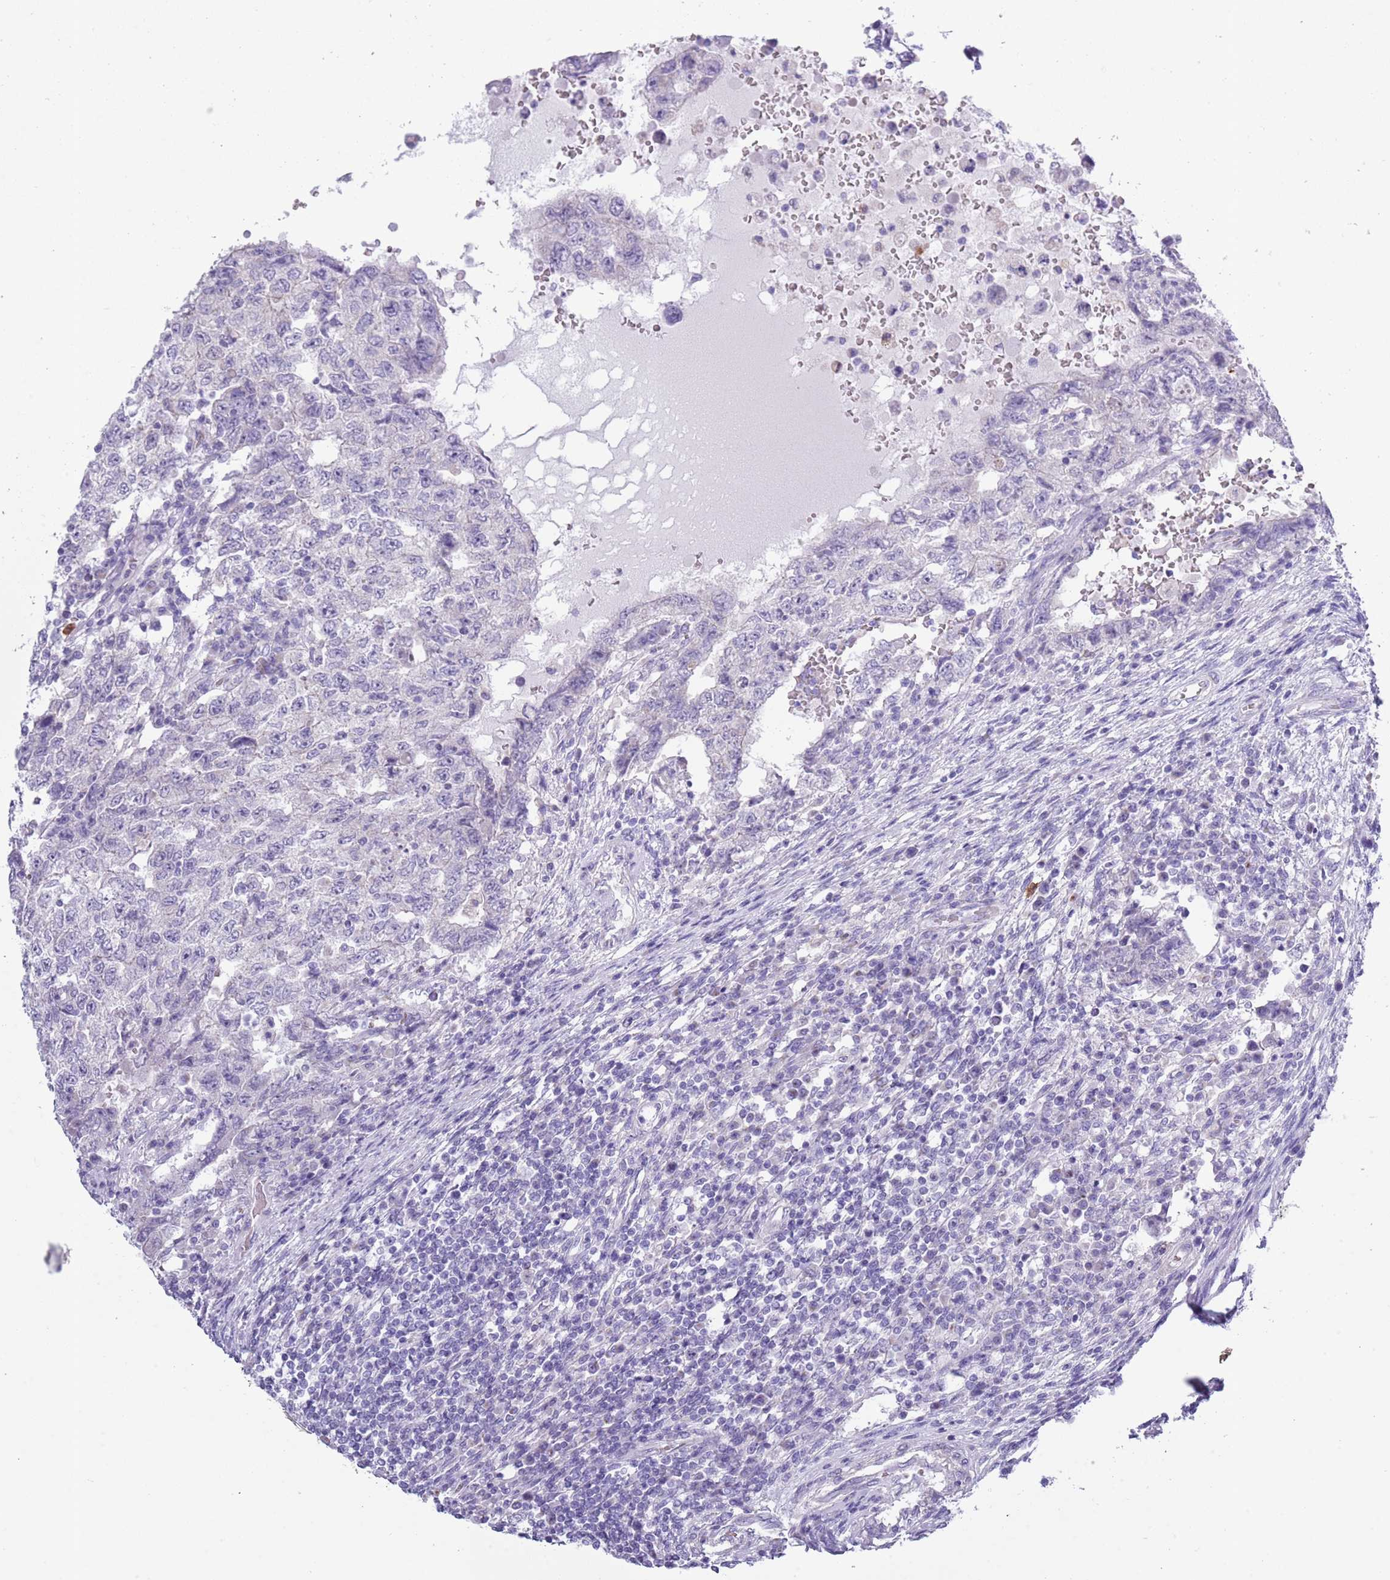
{"staining": {"intensity": "negative", "quantity": "none", "location": "none"}, "tissue": "testis cancer", "cell_type": "Tumor cells", "image_type": "cancer", "snomed": [{"axis": "morphology", "description": "Carcinoma, Embryonal, NOS"}, {"axis": "topography", "description": "Testis"}], "caption": "Immunohistochemical staining of embryonal carcinoma (testis) shows no significant expression in tumor cells.", "gene": "ZFP2", "patient": {"sex": "male", "age": 26}}